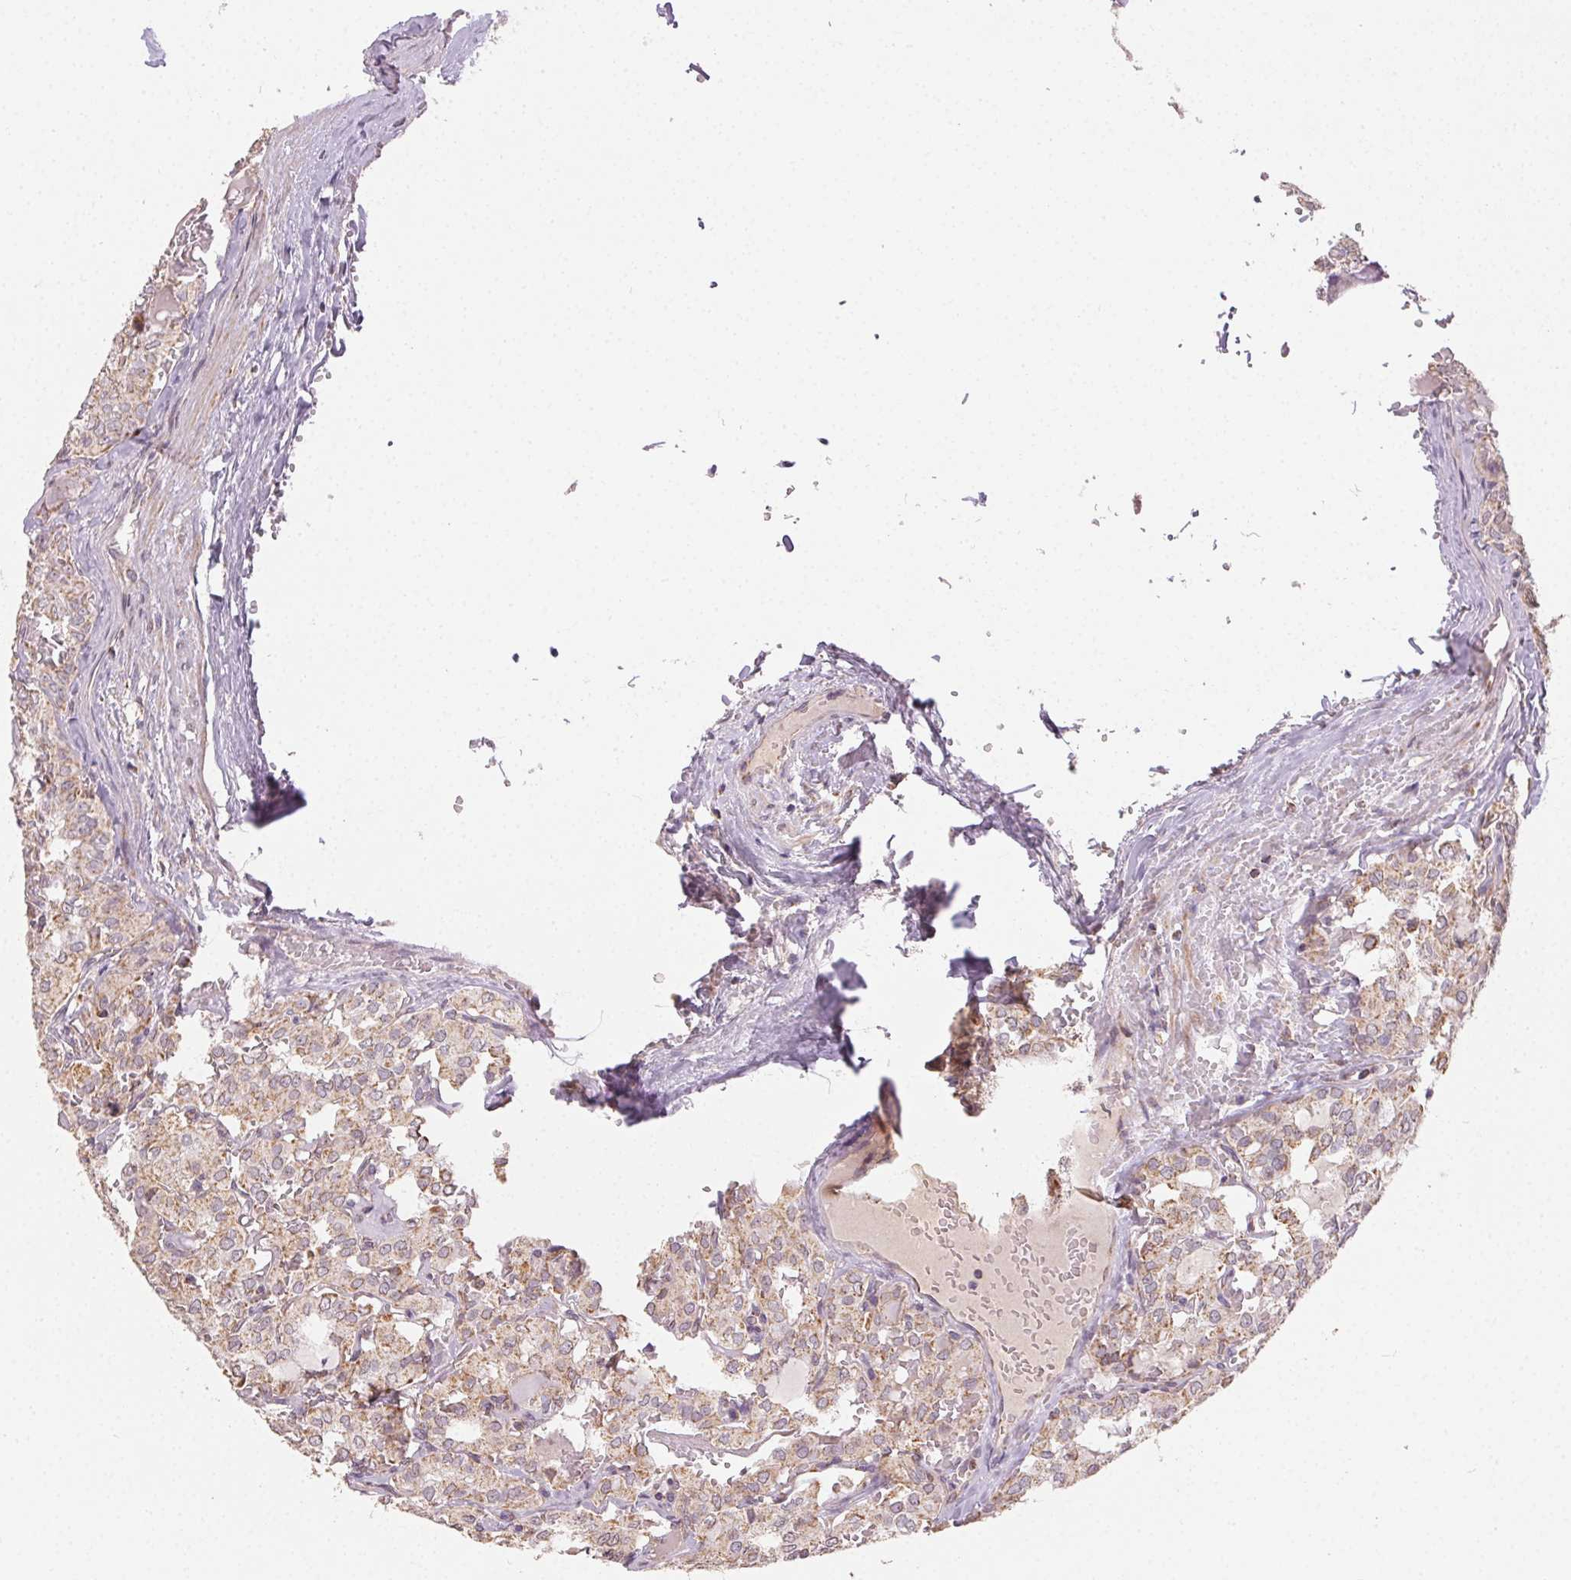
{"staining": {"intensity": "weak", "quantity": ">75%", "location": "cytoplasmic/membranous"}, "tissue": "thyroid cancer", "cell_type": "Tumor cells", "image_type": "cancer", "snomed": [{"axis": "morphology", "description": "Papillary adenocarcinoma, NOS"}, {"axis": "topography", "description": "Thyroid gland"}], "caption": "Thyroid cancer (papillary adenocarcinoma) stained for a protein displays weak cytoplasmic/membranous positivity in tumor cells.", "gene": "CLASP1", "patient": {"sex": "male", "age": 20}}